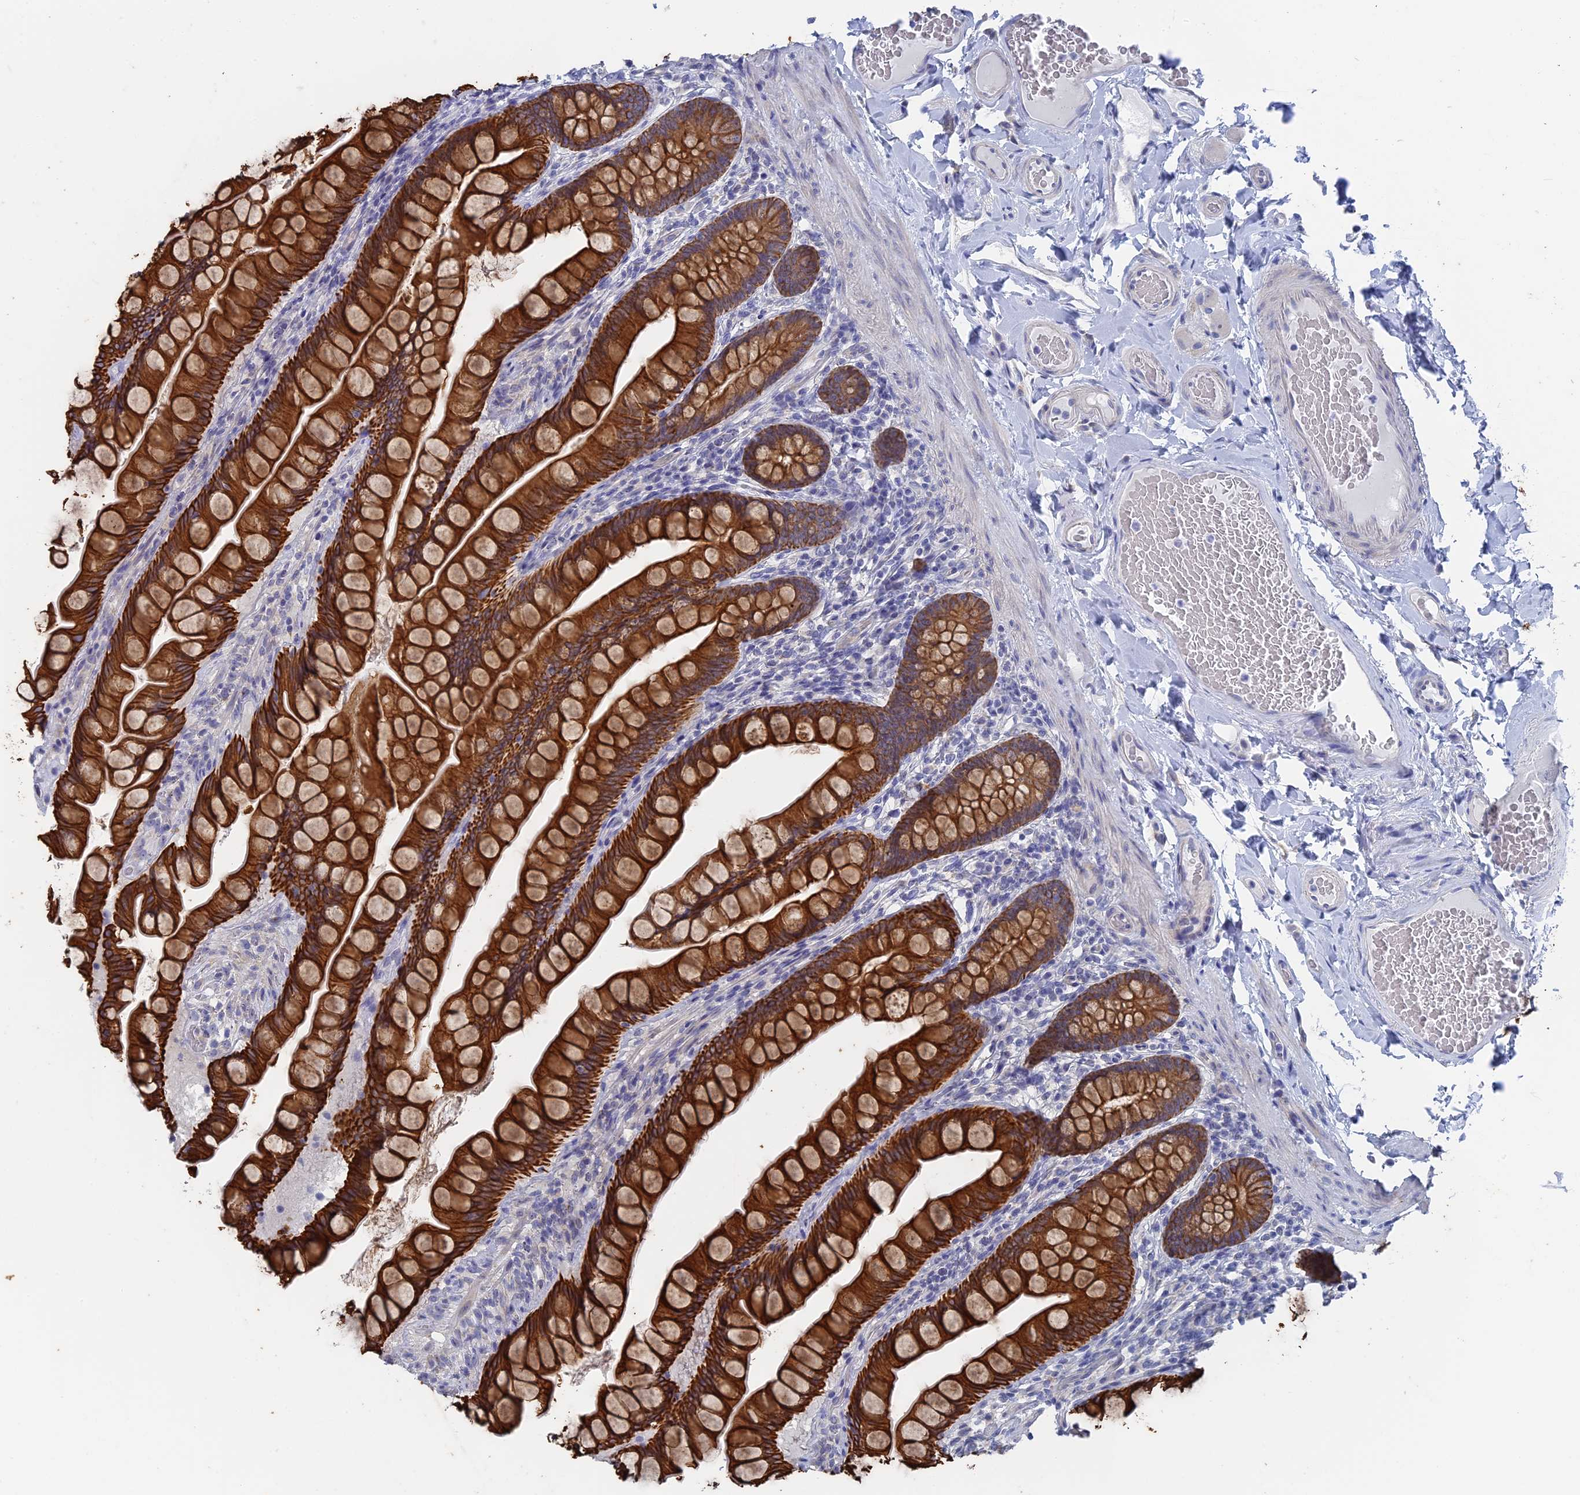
{"staining": {"intensity": "strong", "quantity": ">75%", "location": "cytoplasmic/membranous"}, "tissue": "small intestine", "cell_type": "Glandular cells", "image_type": "normal", "snomed": [{"axis": "morphology", "description": "Normal tissue, NOS"}, {"axis": "topography", "description": "Small intestine"}], "caption": "A brown stain labels strong cytoplasmic/membranous expression of a protein in glandular cells of unremarkable small intestine.", "gene": "SRFBP1", "patient": {"sex": "male", "age": 70}}